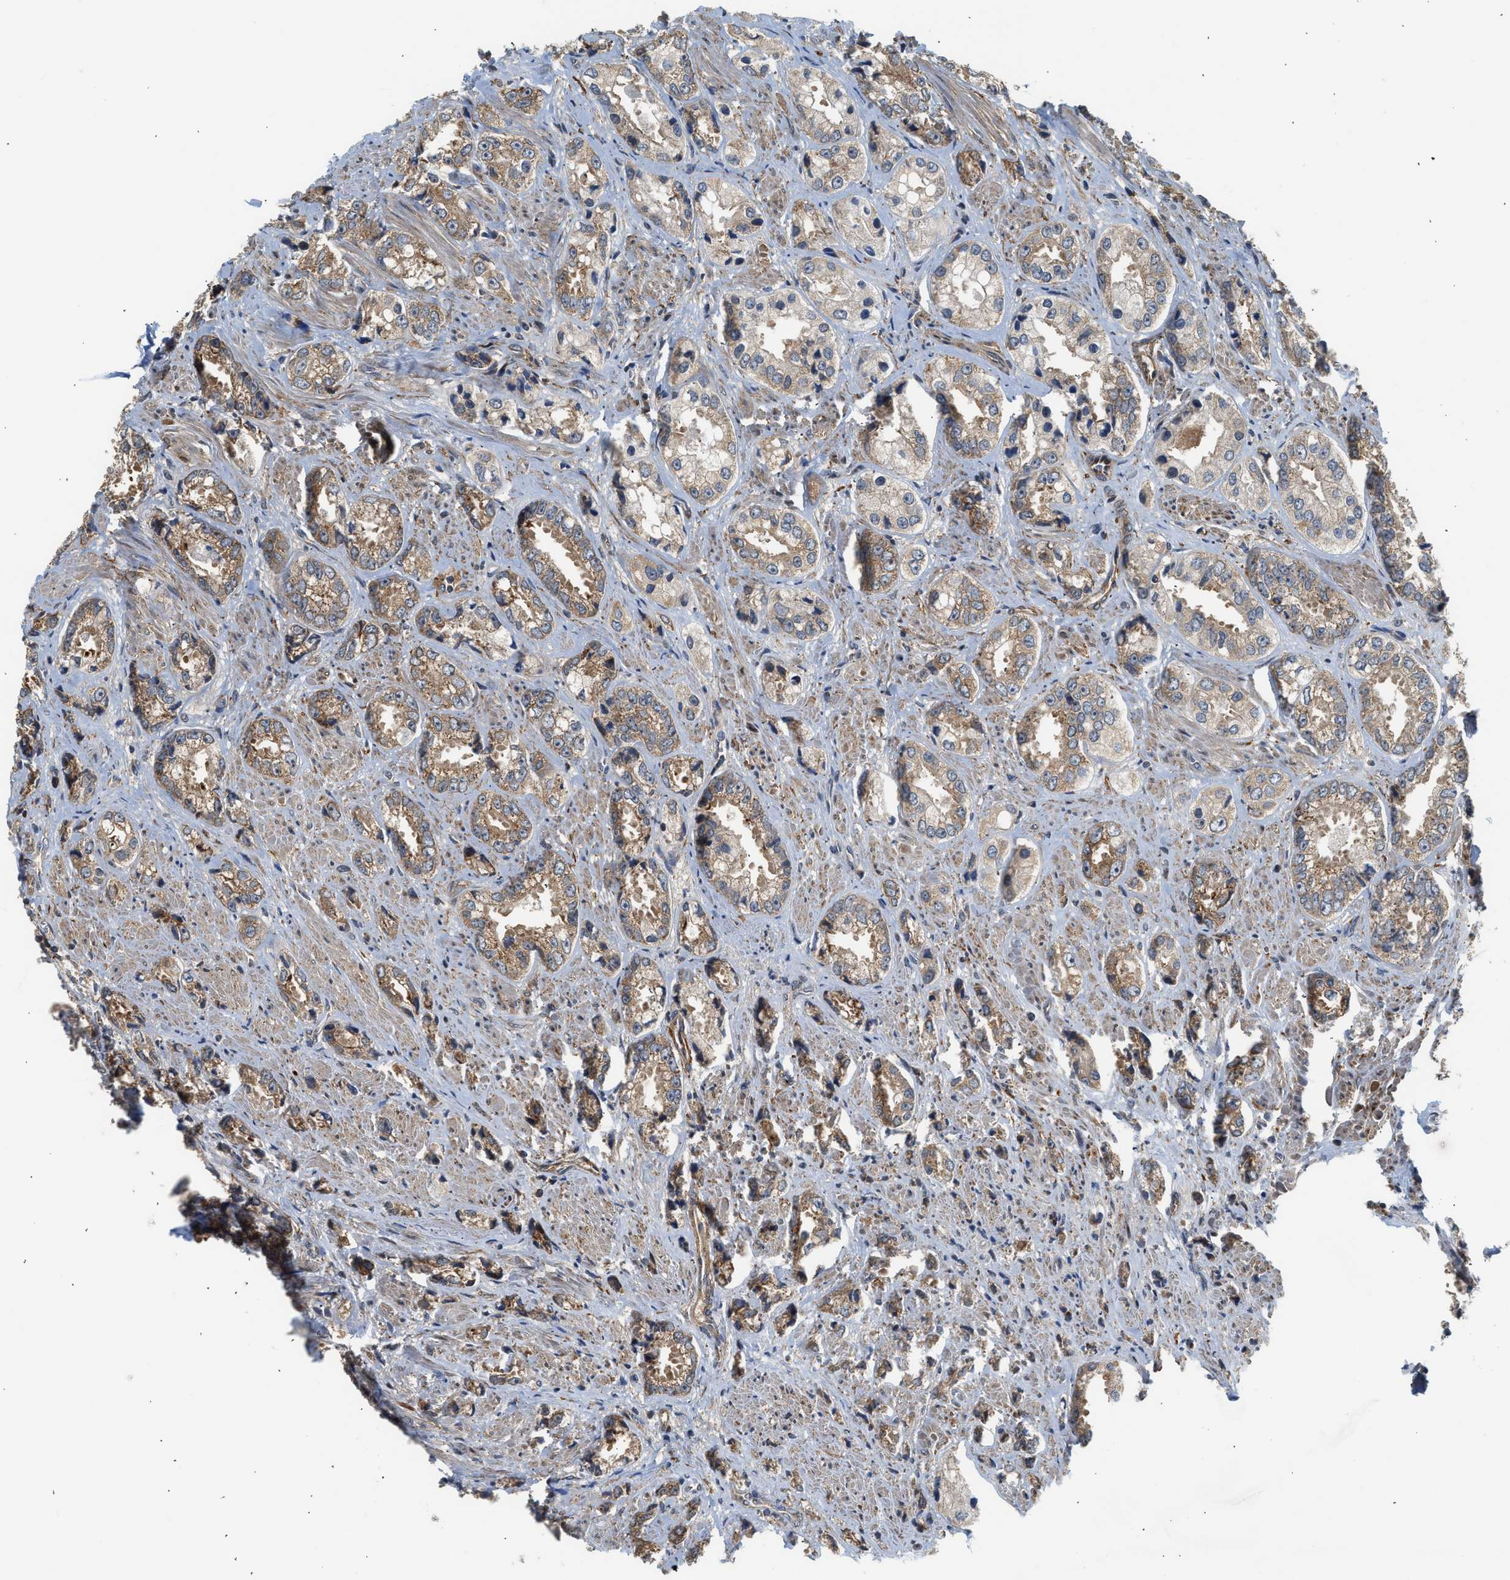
{"staining": {"intensity": "moderate", "quantity": ">75%", "location": "cytoplasmic/membranous"}, "tissue": "prostate cancer", "cell_type": "Tumor cells", "image_type": "cancer", "snomed": [{"axis": "morphology", "description": "Adenocarcinoma, High grade"}, {"axis": "topography", "description": "Prostate"}], "caption": "Immunohistochemistry staining of adenocarcinoma (high-grade) (prostate), which reveals medium levels of moderate cytoplasmic/membranous staining in approximately >75% of tumor cells indicating moderate cytoplasmic/membranous protein positivity. The staining was performed using DAB (3,3'-diaminobenzidine) (brown) for protein detection and nuclei were counterstained in hematoxylin (blue).", "gene": "POLG2", "patient": {"sex": "male", "age": 61}}